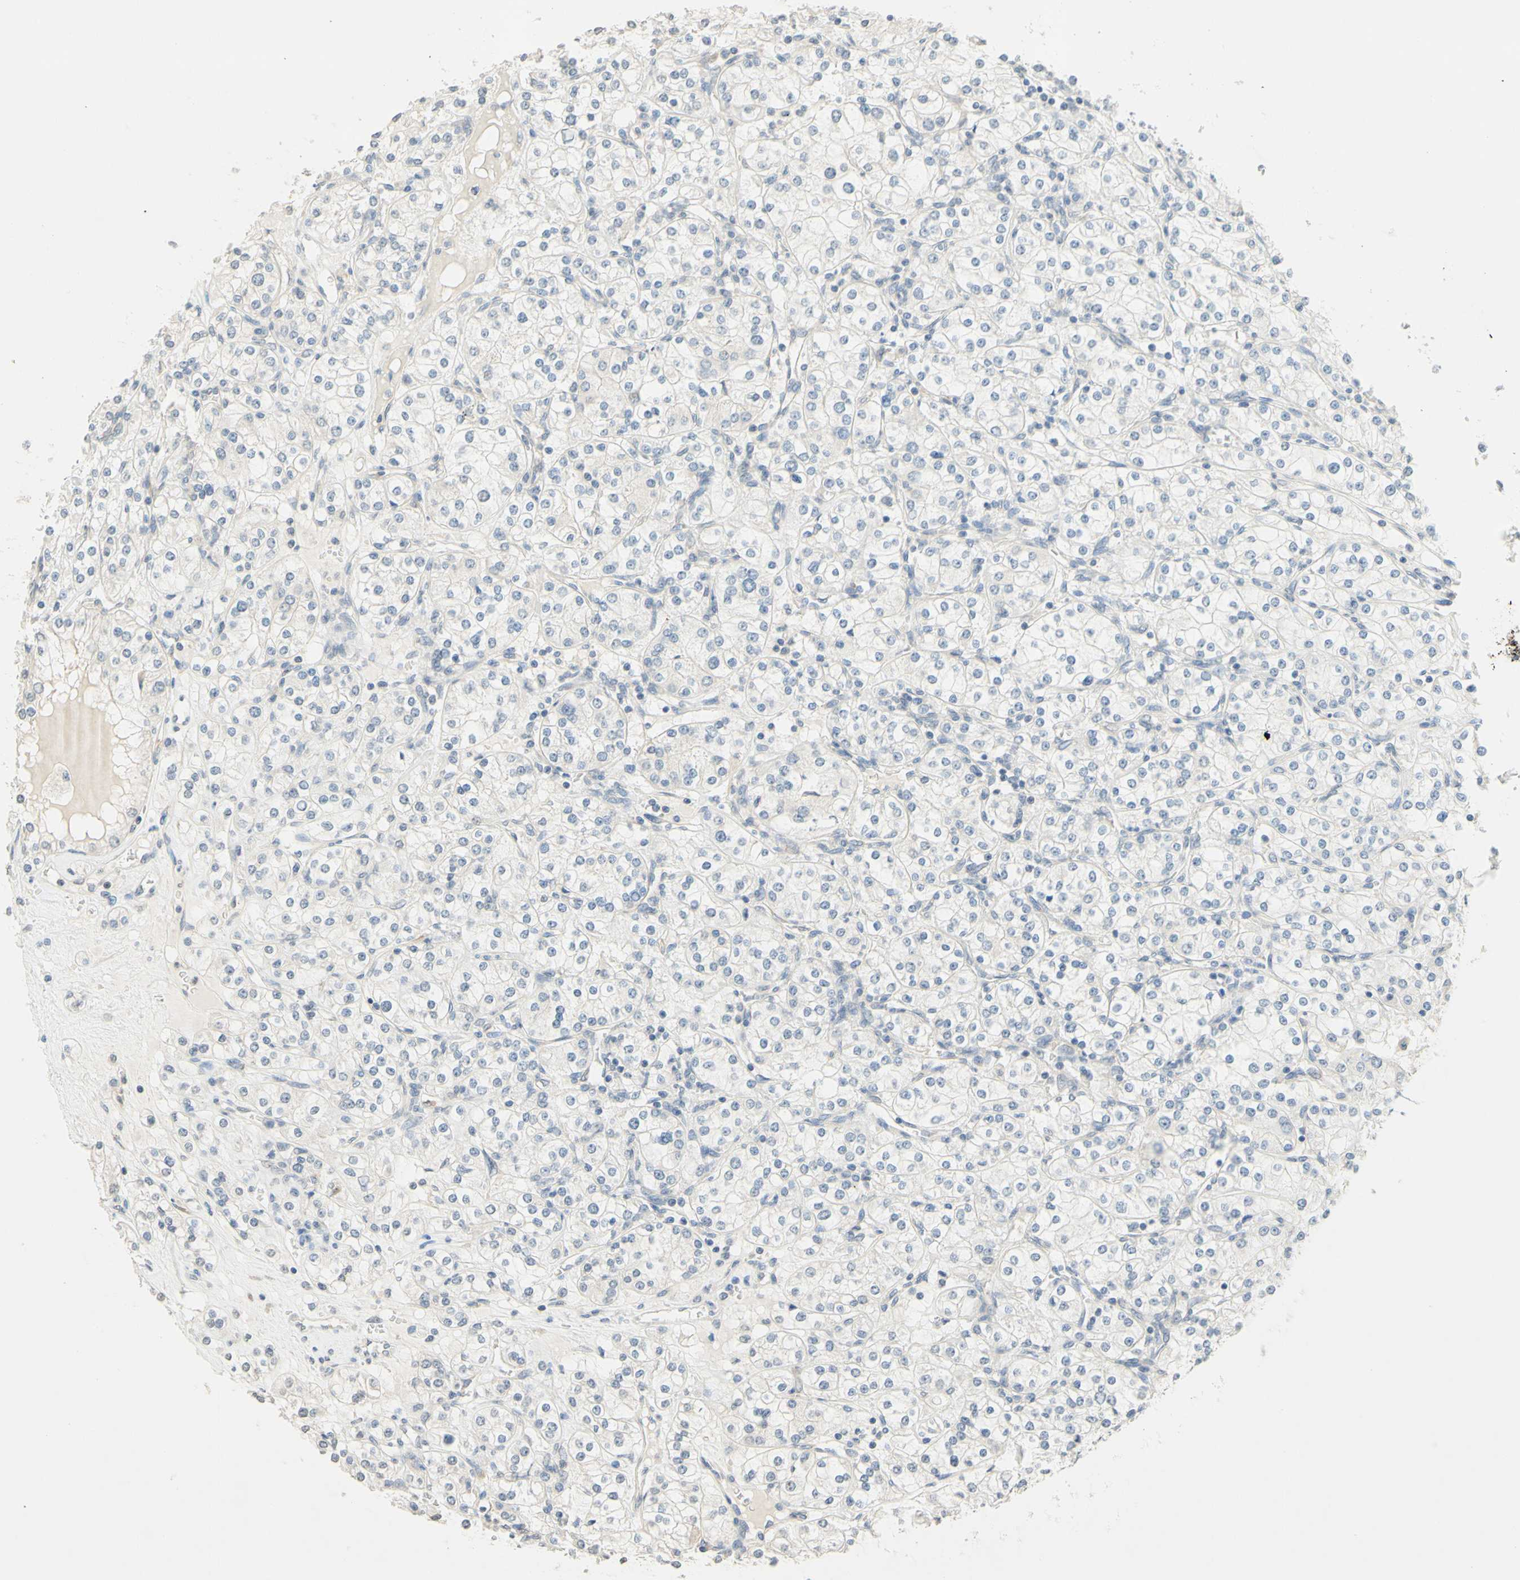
{"staining": {"intensity": "negative", "quantity": "none", "location": "none"}, "tissue": "renal cancer", "cell_type": "Tumor cells", "image_type": "cancer", "snomed": [{"axis": "morphology", "description": "Adenocarcinoma, NOS"}, {"axis": "topography", "description": "Kidney"}], "caption": "Immunohistochemical staining of human renal adenocarcinoma displays no significant positivity in tumor cells. (DAB IHC visualized using brightfield microscopy, high magnification).", "gene": "MAG", "patient": {"sex": "male", "age": 77}}